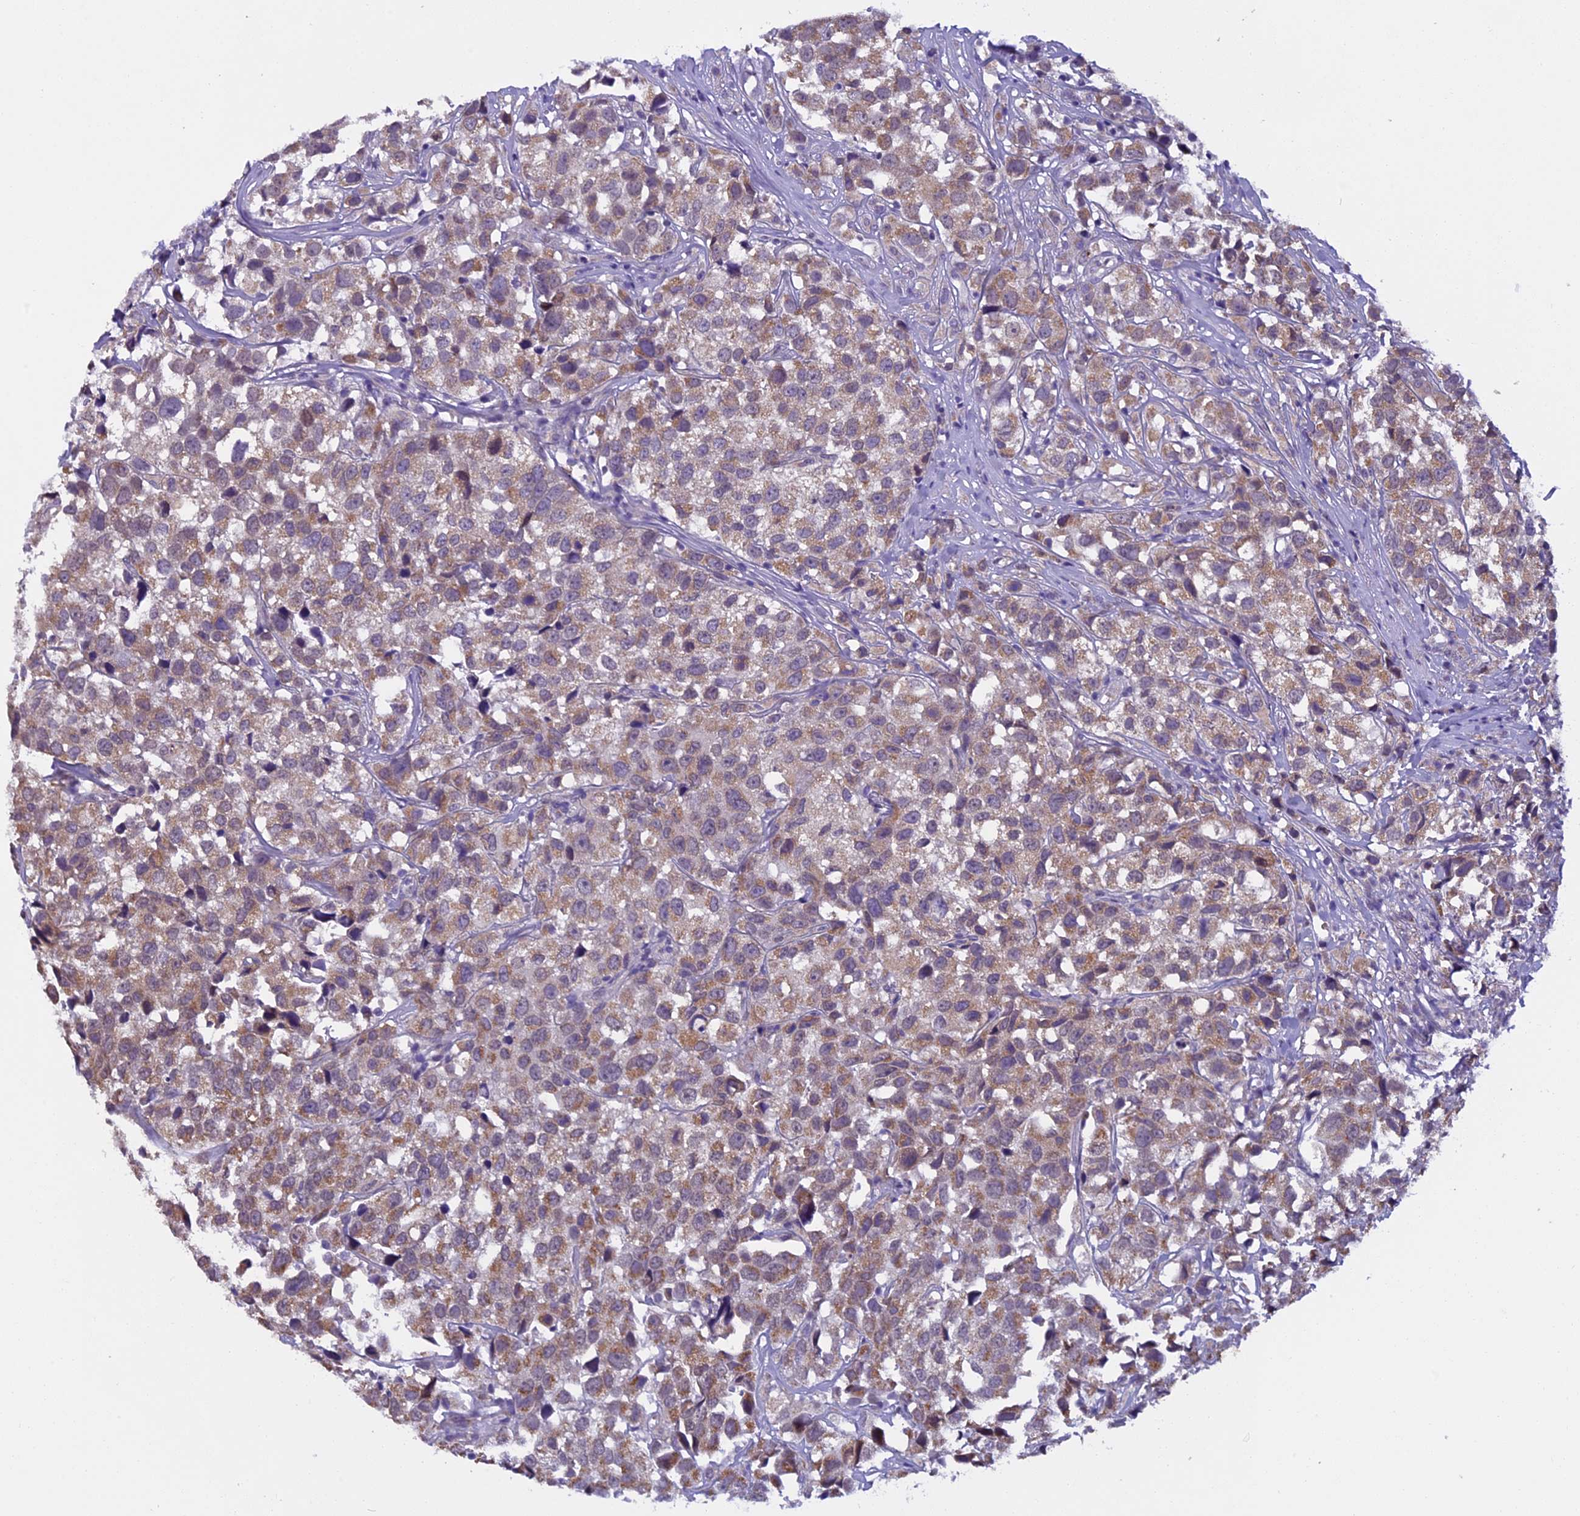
{"staining": {"intensity": "moderate", "quantity": ">75%", "location": "cytoplasmic/membranous"}, "tissue": "urothelial cancer", "cell_type": "Tumor cells", "image_type": "cancer", "snomed": [{"axis": "morphology", "description": "Urothelial carcinoma, High grade"}, {"axis": "topography", "description": "Urinary bladder"}], "caption": "IHC micrograph of urothelial cancer stained for a protein (brown), which demonstrates medium levels of moderate cytoplasmic/membranous positivity in approximately >75% of tumor cells.", "gene": "ZNF317", "patient": {"sex": "female", "age": 75}}